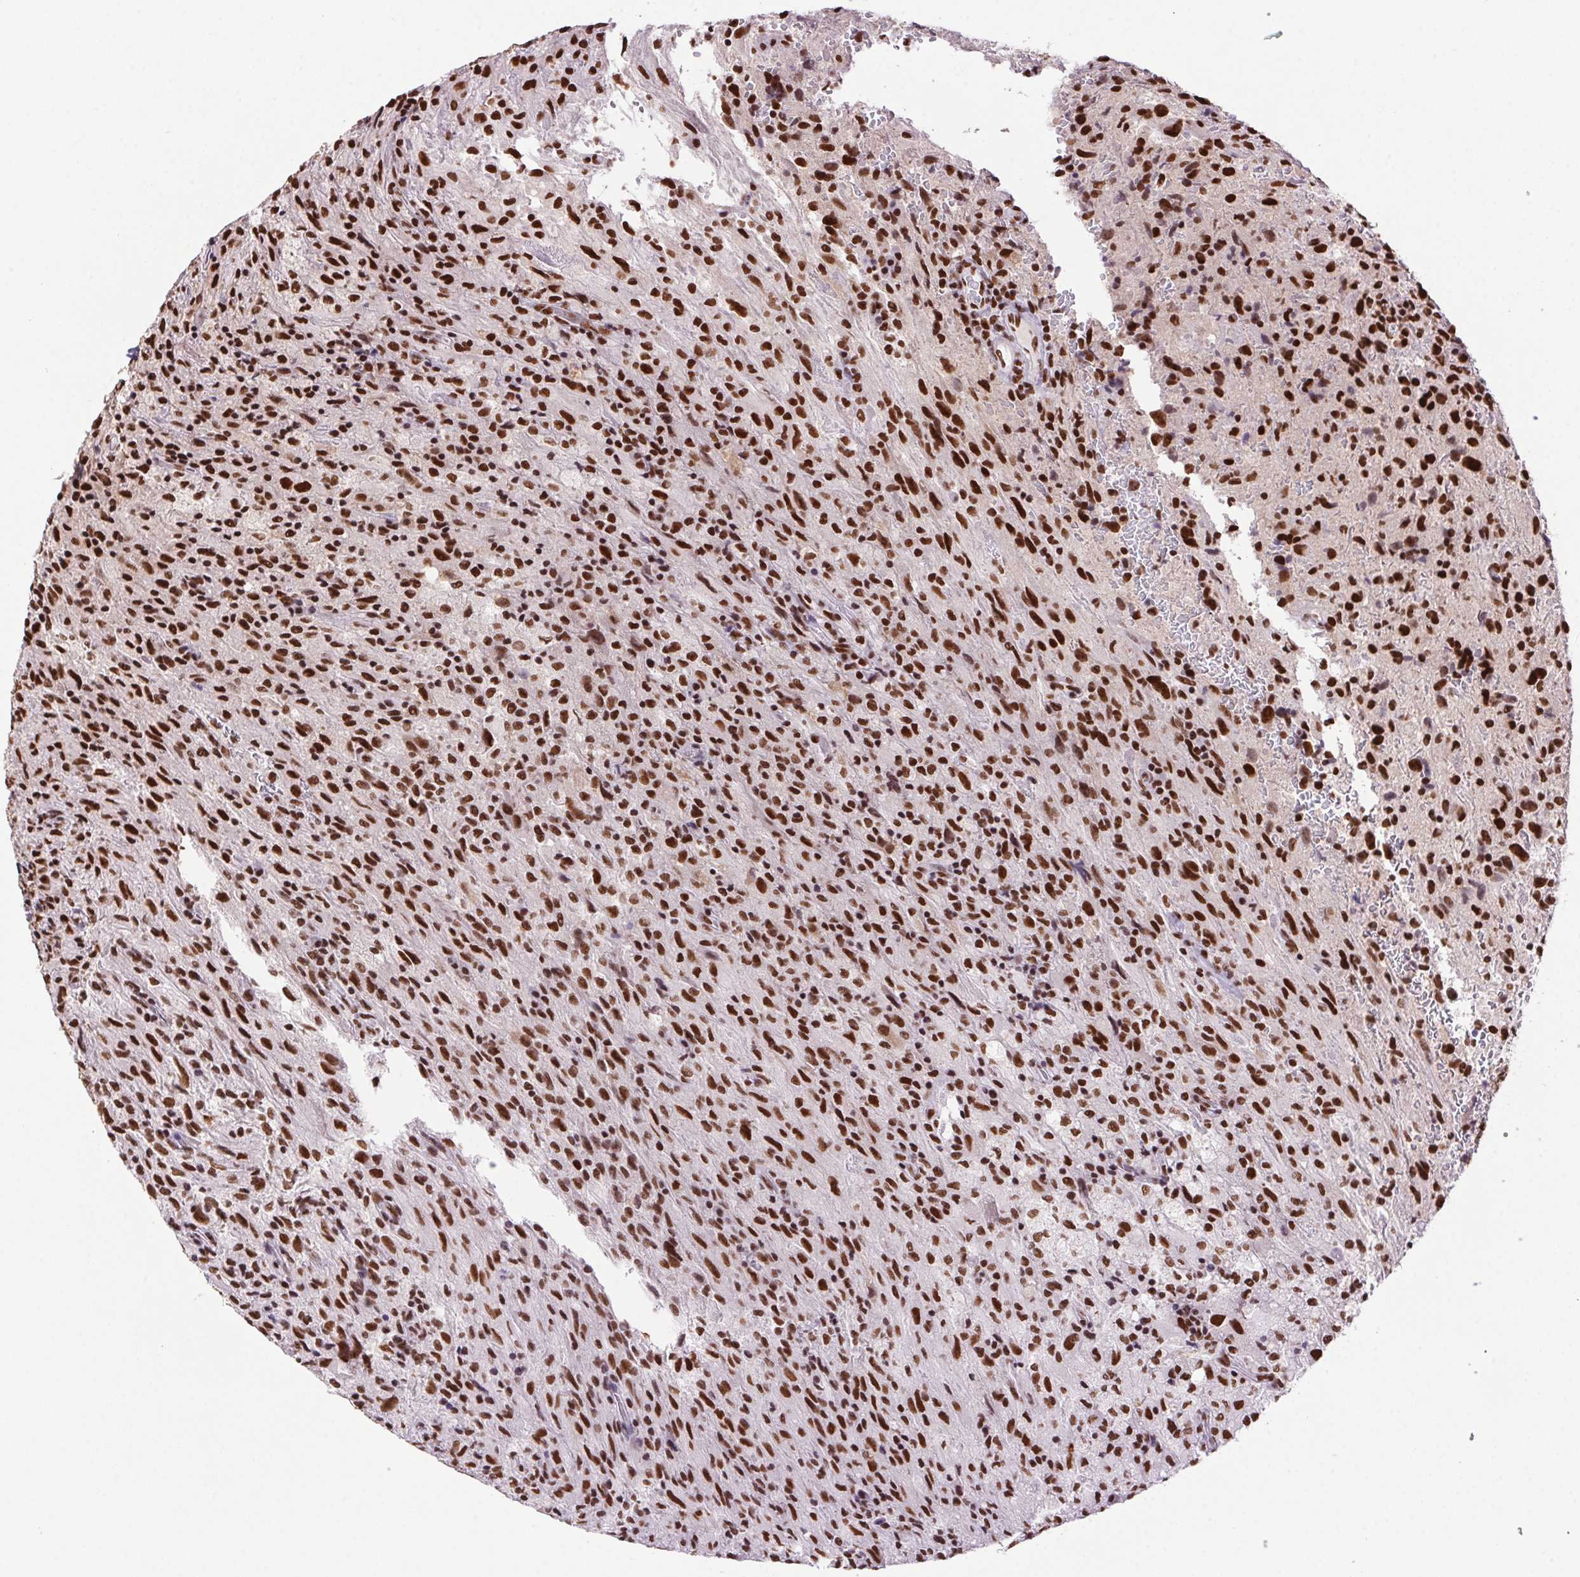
{"staining": {"intensity": "strong", "quantity": ">75%", "location": "nuclear"}, "tissue": "glioma", "cell_type": "Tumor cells", "image_type": "cancer", "snomed": [{"axis": "morphology", "description": "Glioma, malignant, High grade"}, {"axis": "topography", "description": "Brain"}], "caption": "Tumor cells exhibit strong nuclear positivity in approximately >75% of cells in glioma.", "gene": "ZNF207", "patient": {"sex": "male", "age": 68}}